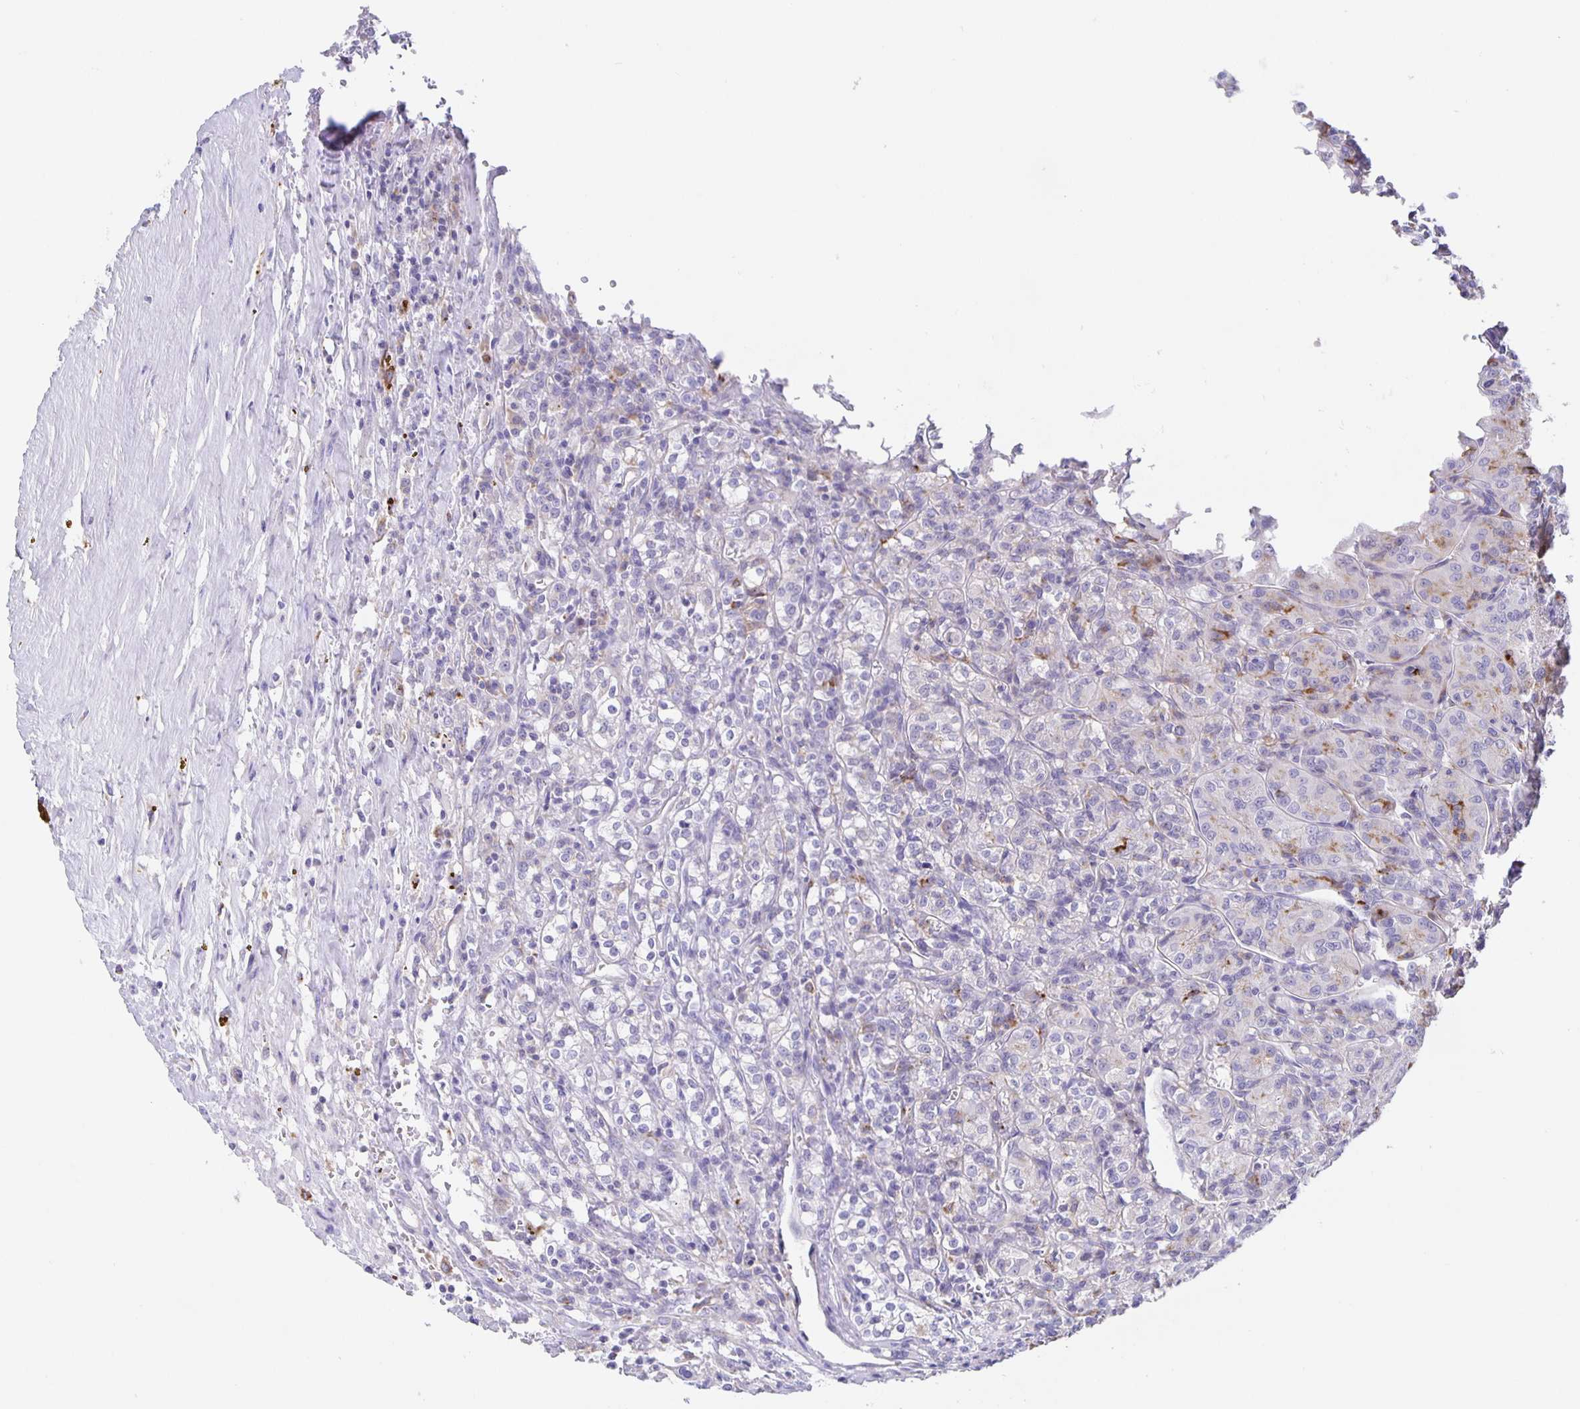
{"staining": {"intensity": "negative", "quantity": "none", "location": "none"}, "tissue": "renal cancer", "cell_type": "Tumor cells", "image_type": "cancer", "snomed": [{"axis": "morphology", "description": "Adenocarcinoma, NOS"}, {"axis": "topography", "description": "Kidney"}], "caption": "Immunohistochemistry (IHC) photomicrograph of neoplastic tissue: human adenocarcinoma (renal) stained with DAB shows no significant protein staining in tumor cells. (DAB (3,3'-diaminobenzidine) IHC visualized using brightfield microscopy, high magnification).", "gene": "LIPA", "patient": {"sex": "male", "age": 36}}